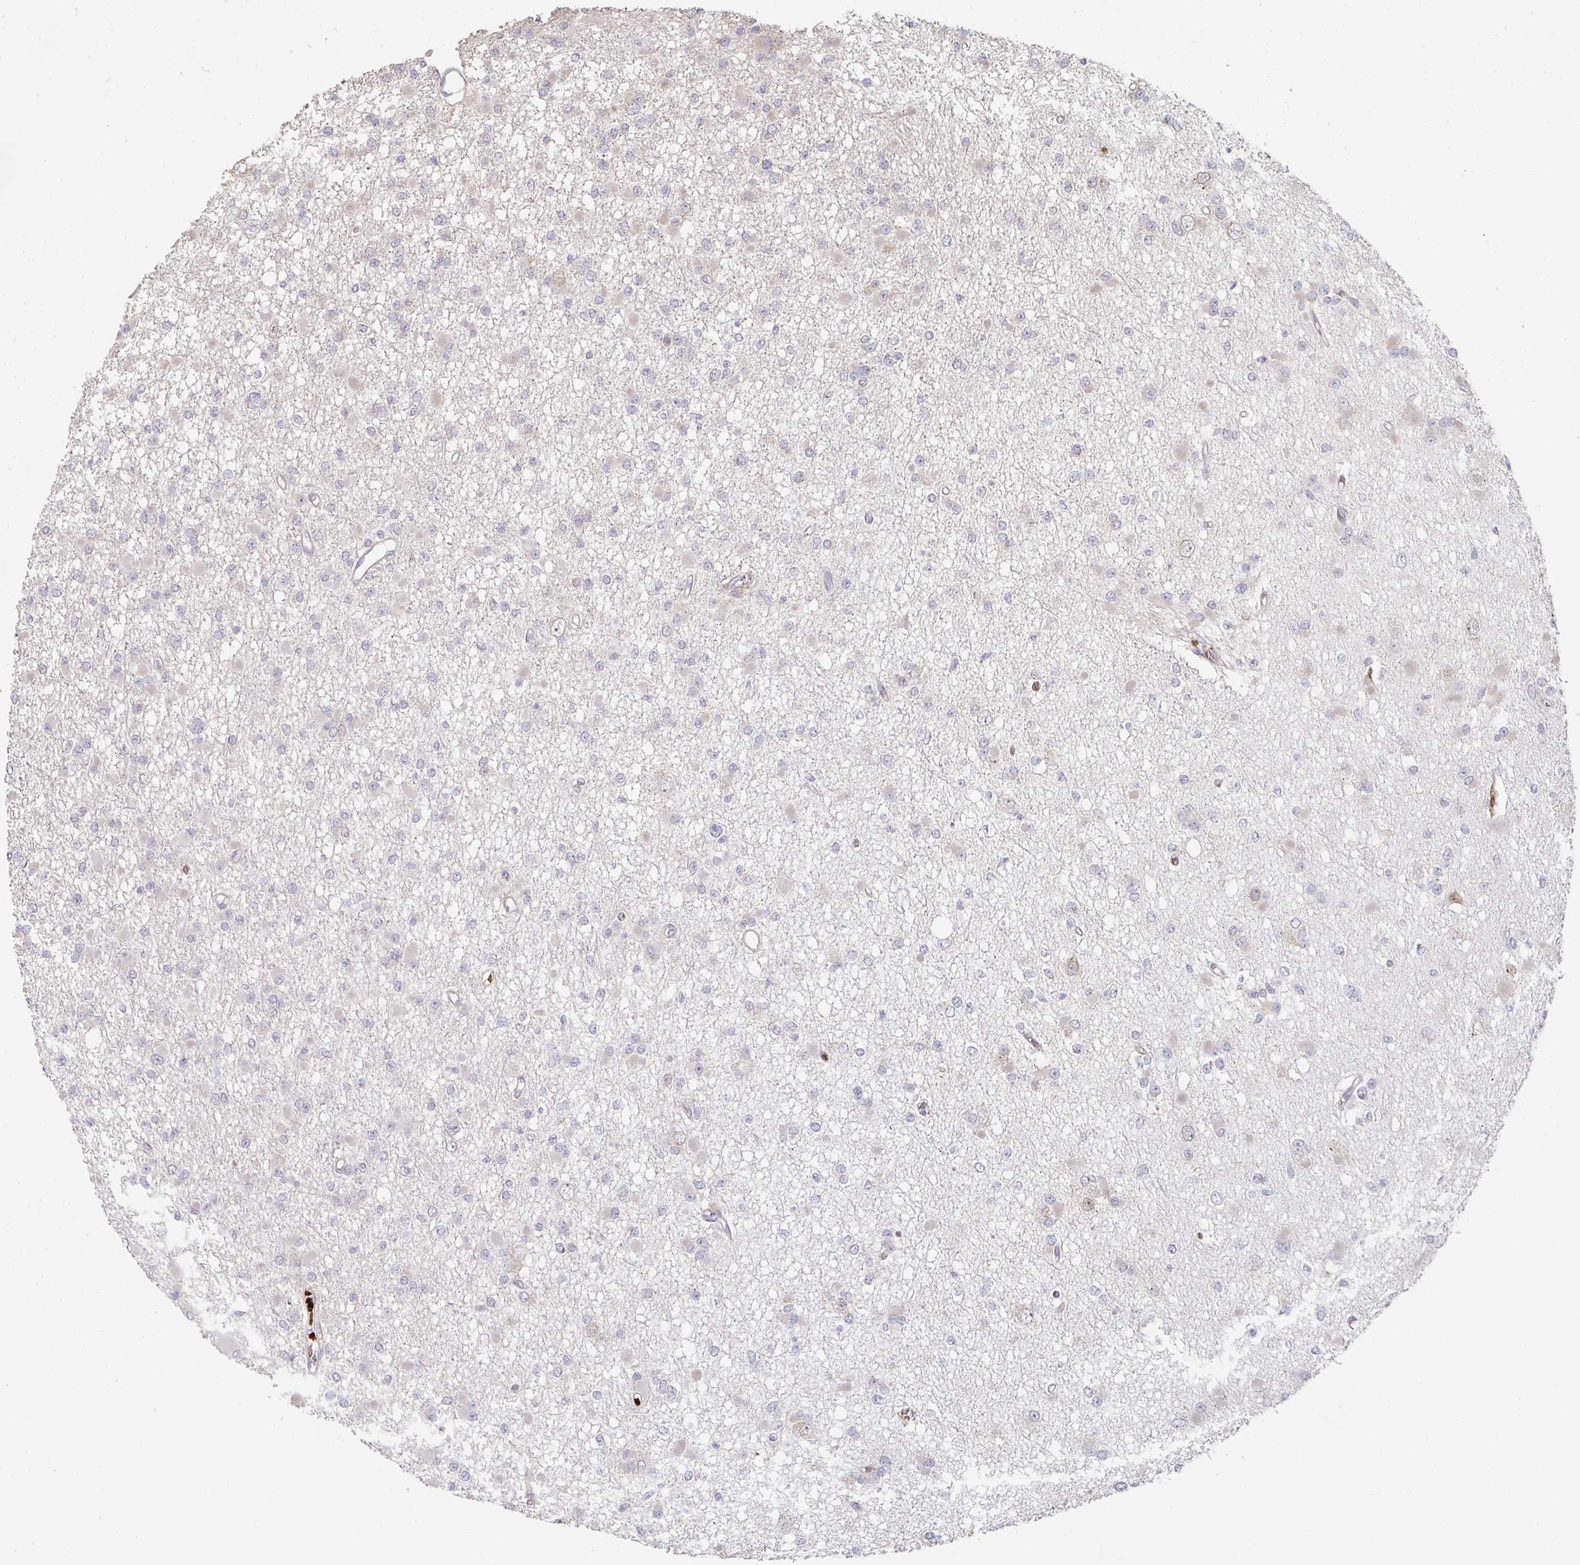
{"staining": {"intensity": "negative", "quantity": "none", "location": "none"}, "tissue": "glioma", "cell_type": "Tumor cells", "image_type": "cancer", "snomed": [{"axis": "morphology", "description": "Glioma, malignant, Low grade"}, {"axis": "topography", "description": "Brain"}], "caption": "Tumor cells show no significant positivity in low-grade glioma (malignant).", "gene": "ZNF526", "patient": {"sex": "female", "age": 22}}